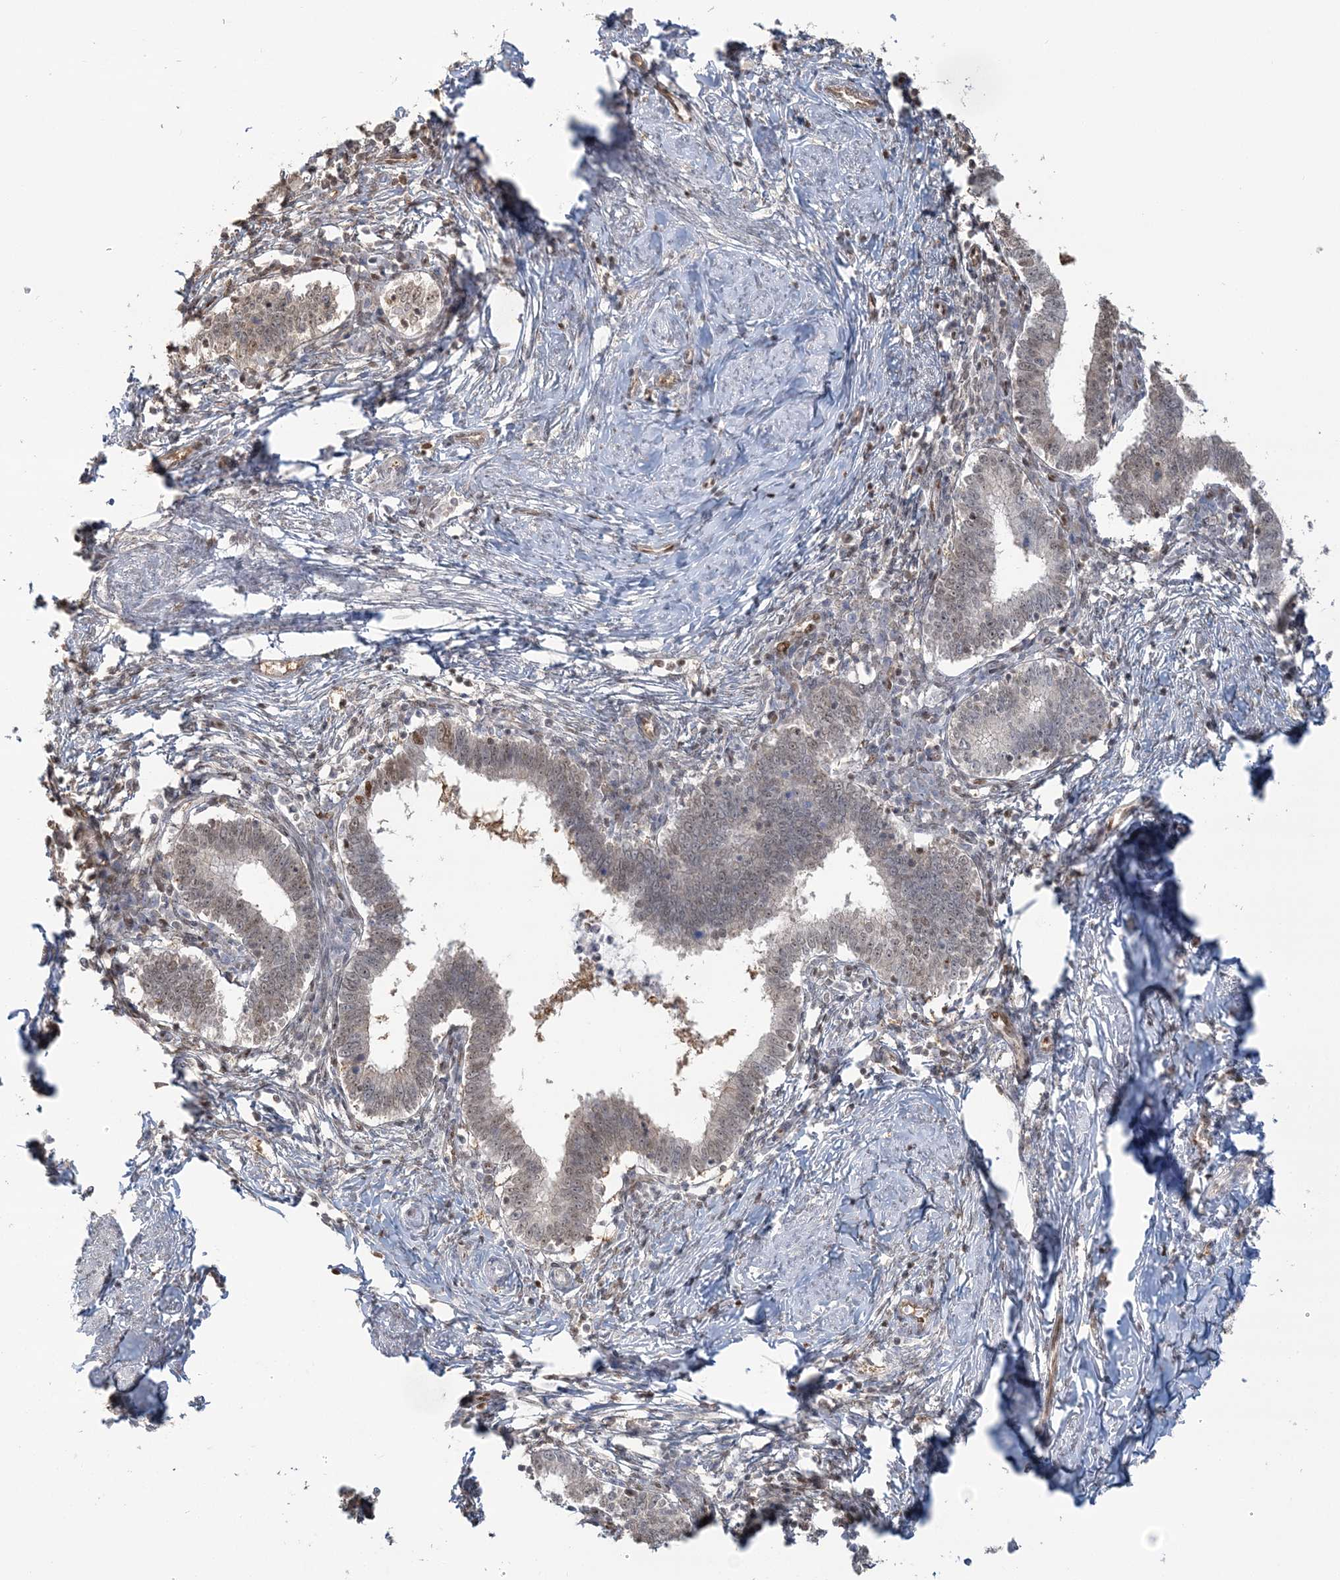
{"staining": {"intensity": "moderate", "quantity": "<25%", "location": "nuclear"}, "tissue": "cervical cancer", "cell_type": "Tumor cells", "image_type": "cancer", "snomed": [{"axis": "morphology", "description": "Adenocarcinoma, NOS"}, {"axis": "topography", "description": "Cervix"}], "caption": "This image displays IHC staining of cervical adenocarcinoma, with low moderate nuclear staining in approximately <25% of tumor cells.", "gene": "SUMO2", "patient": {"sex": "female", "age": 36}}